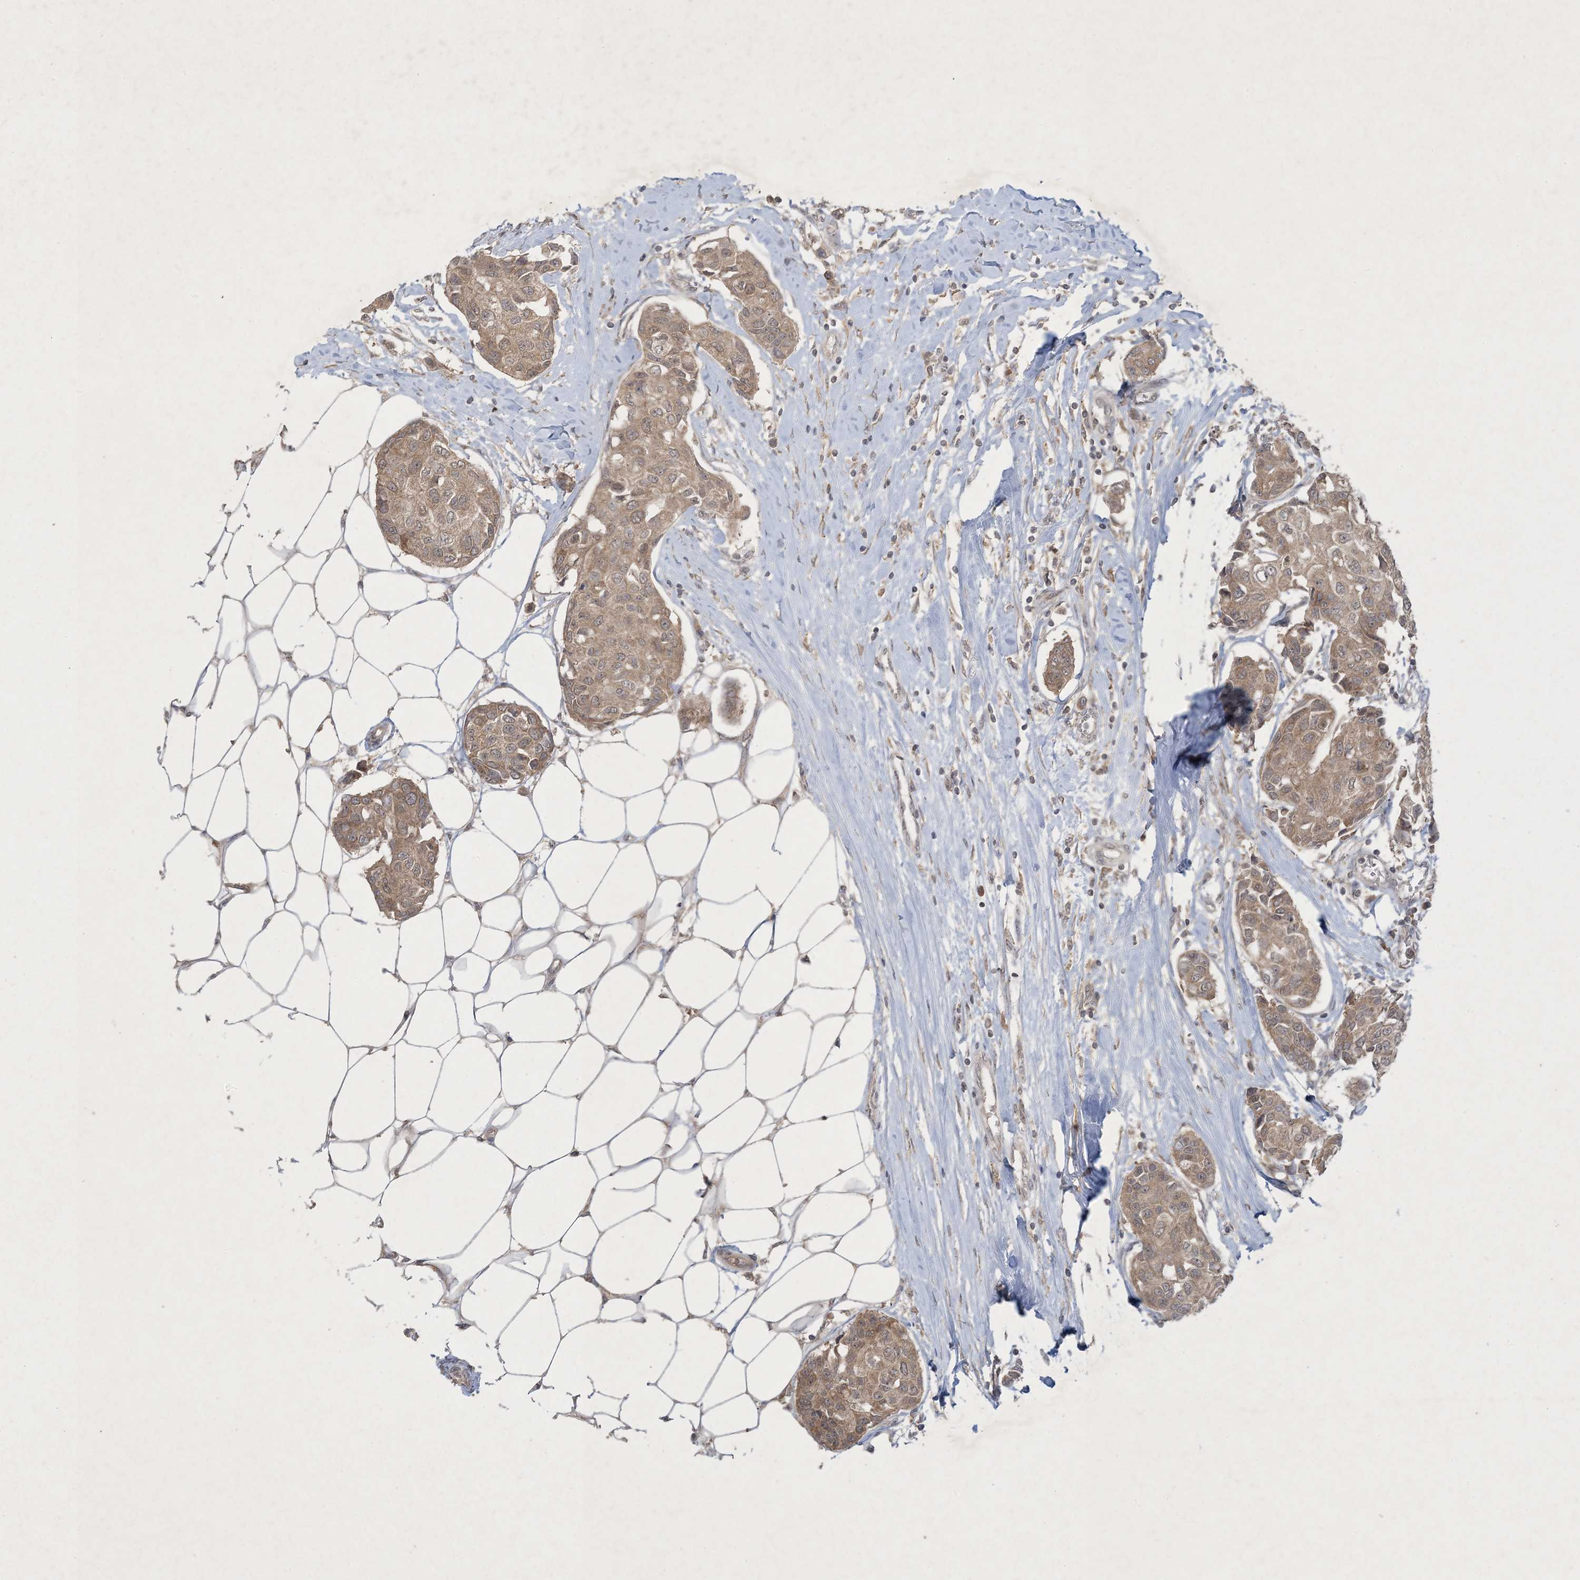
{"staining": {"intensity": "moderate", "quantity": ">75%", "location": "cytoplasmic/membranous,nuclear"}, "tissue": "breast cancer", "cell_type": "Tumor cells", "image_type": "cancer", "snomed": [{"axis": "morphology", "description": "Duct carcinoma"}, {"axis": "topography", "description": "Breast"}], "caption": "Infiltrating ductal carcinoma (breast) stained with a protein marker reveals moderate staining in tumor cells.", "gene": "NRBP2", "patient": {"sex": "female", "age": 80}}